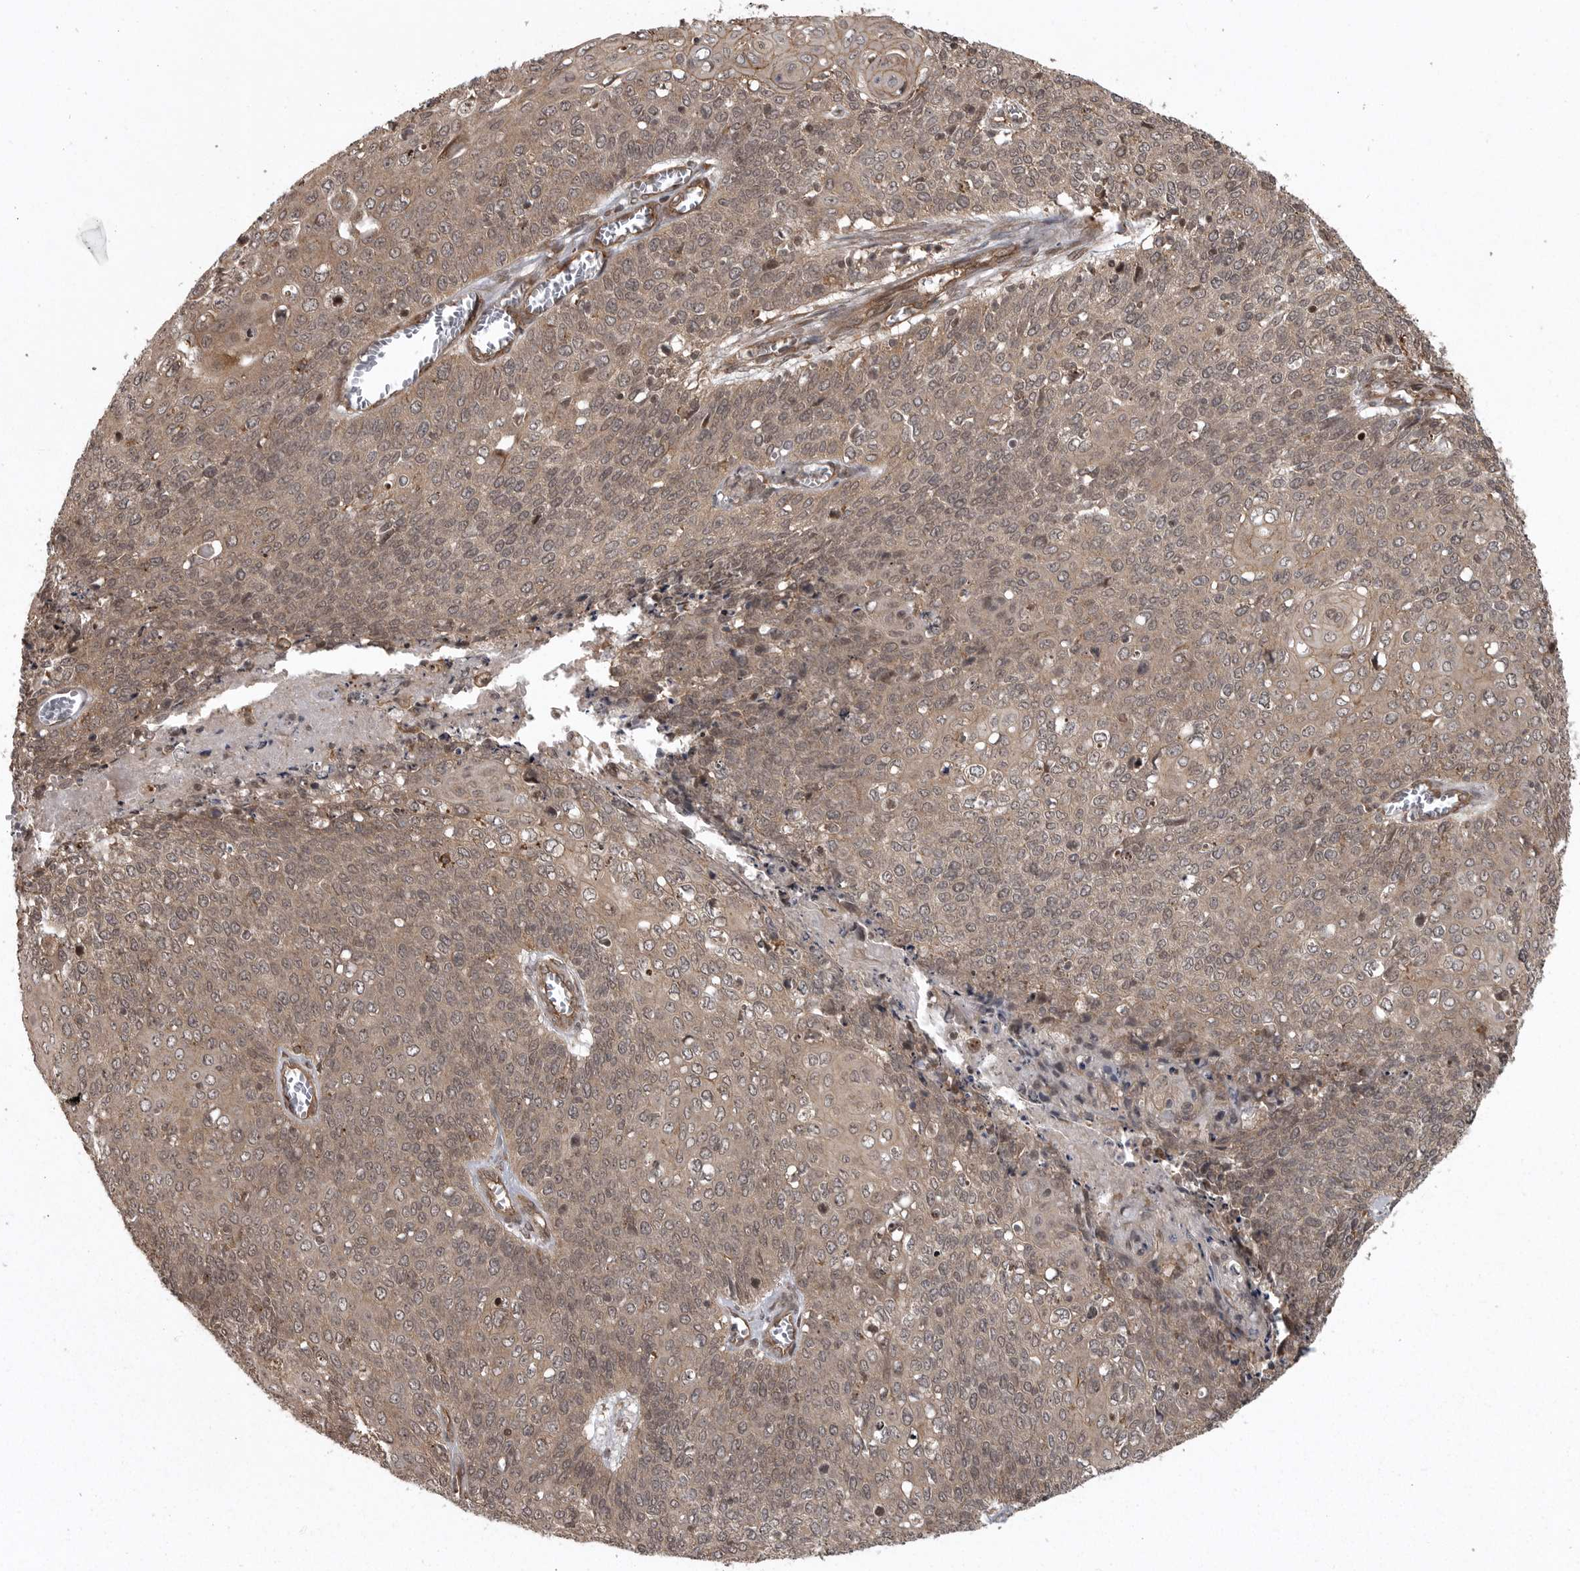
{"staining": {"intensity": "weak", "quantity": ">75%", "location": "cytoplasmic/membranous"}, "tissue": "cervical cancer", "cell_type": "Tumor cells", "image_type": "cancer", "snomed": [{"axis": "morphology", "description": "Squamous cell carcinoma, NOS"}, {"axis": "topography", "description": "Cervix"}], "caption": "Immunohistochemical staining of cervical squamous cell carcinoma displays low levels of weak cytoplasmic/membranous expression in about >75% of tumor cells.", "gene": "DNAJC8", "patient": {"sex": "female", "age": 39}}